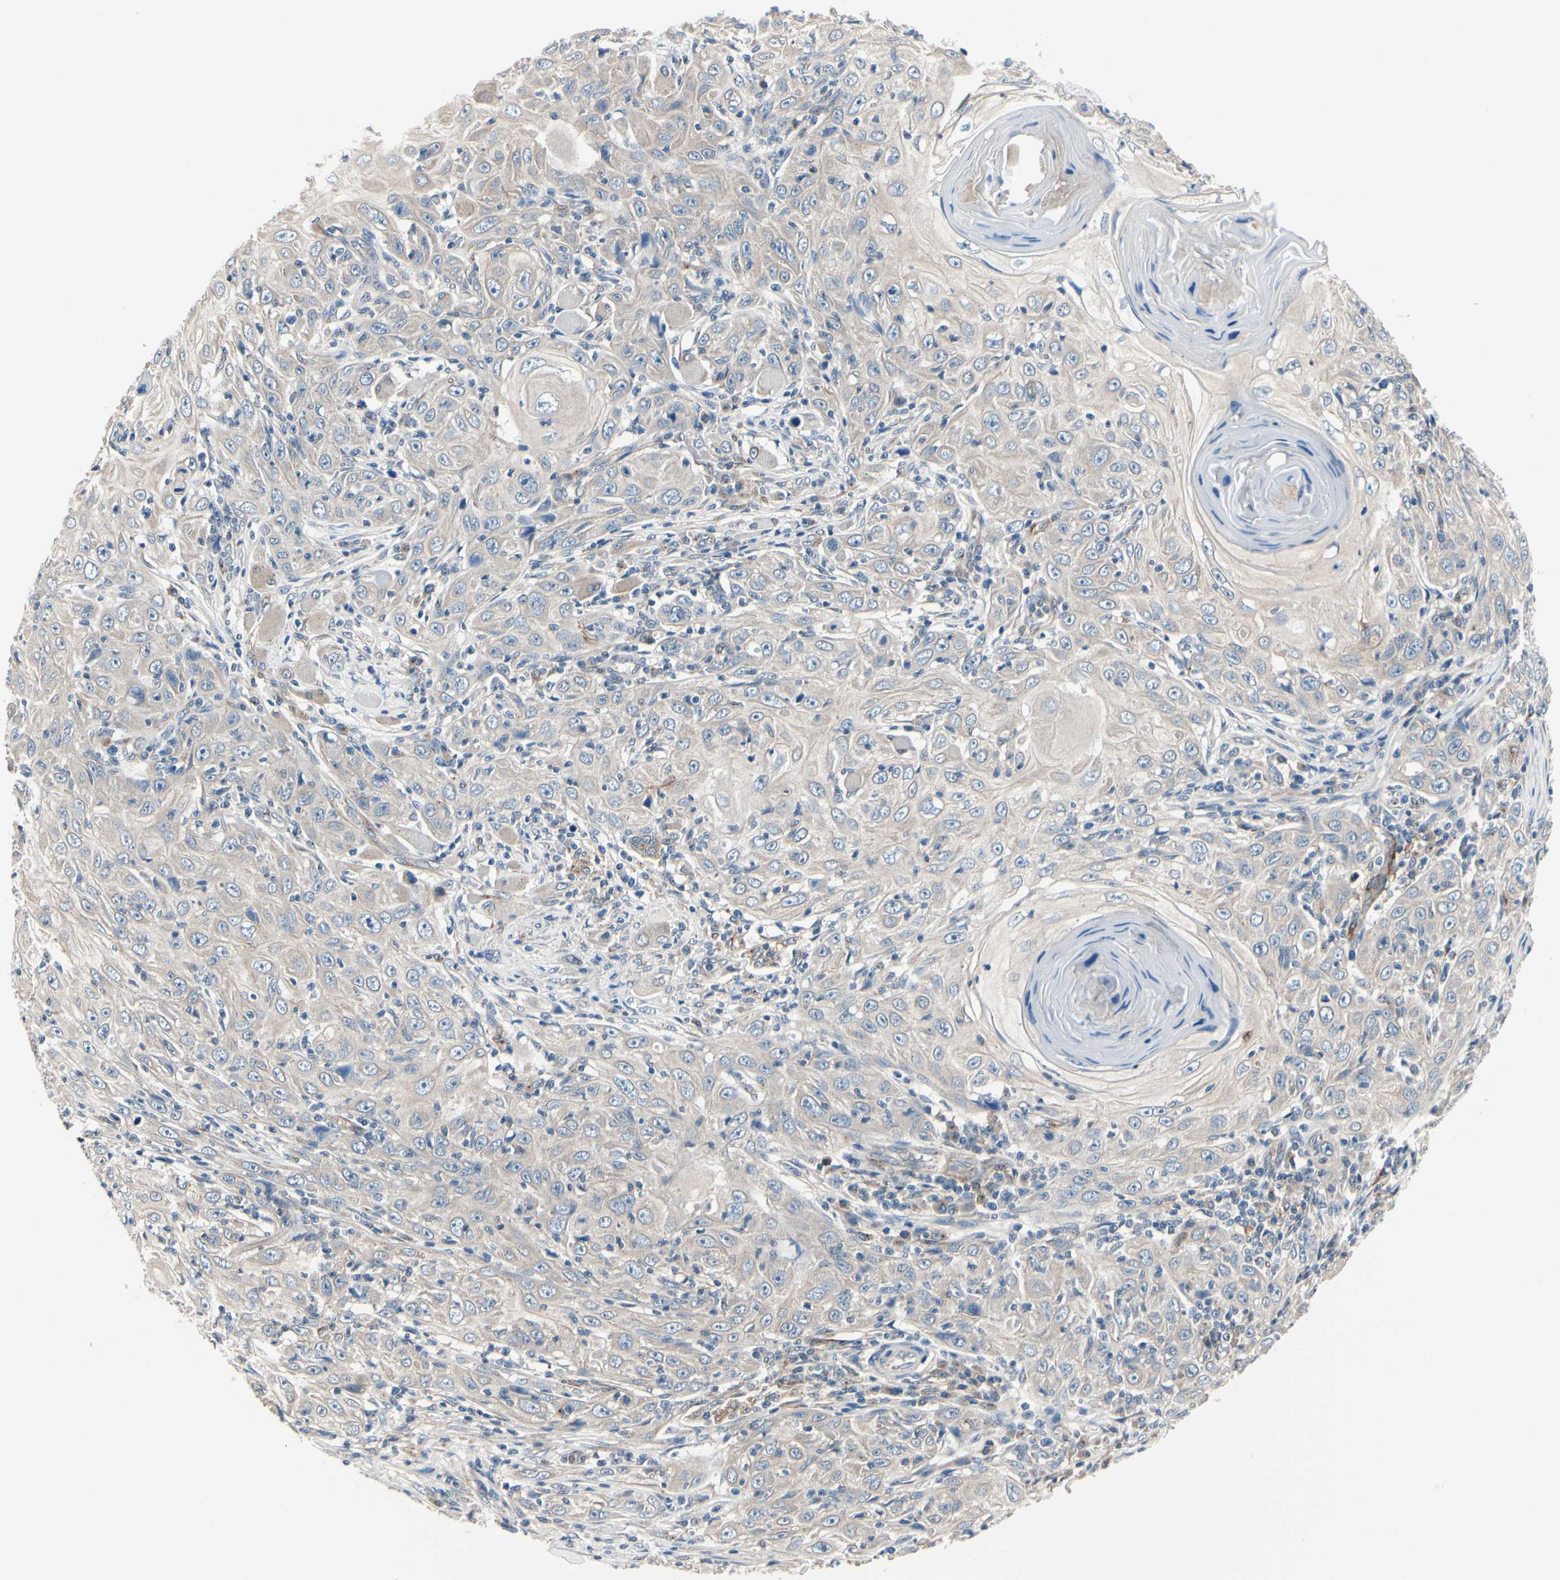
{"staining": {"intensity": "negative", "quantity": "none", "location": "none"}, "tissue": "skin cancer", "cell_type": "Tumor cells", "image_type": "cancer", "snomed": [{"axis": "morphology", "description": "Squamous cell carcinoma, NOS"}, {"axis": "topography", "description": "Skin"}], "caption": "Squamous cell carcinoma (skin) was stained to show a protein in brown. There is no significant positivity in tumor cells.", "gene": "PRKAR2B", "patient": {"sex": "female", "age": 88}}